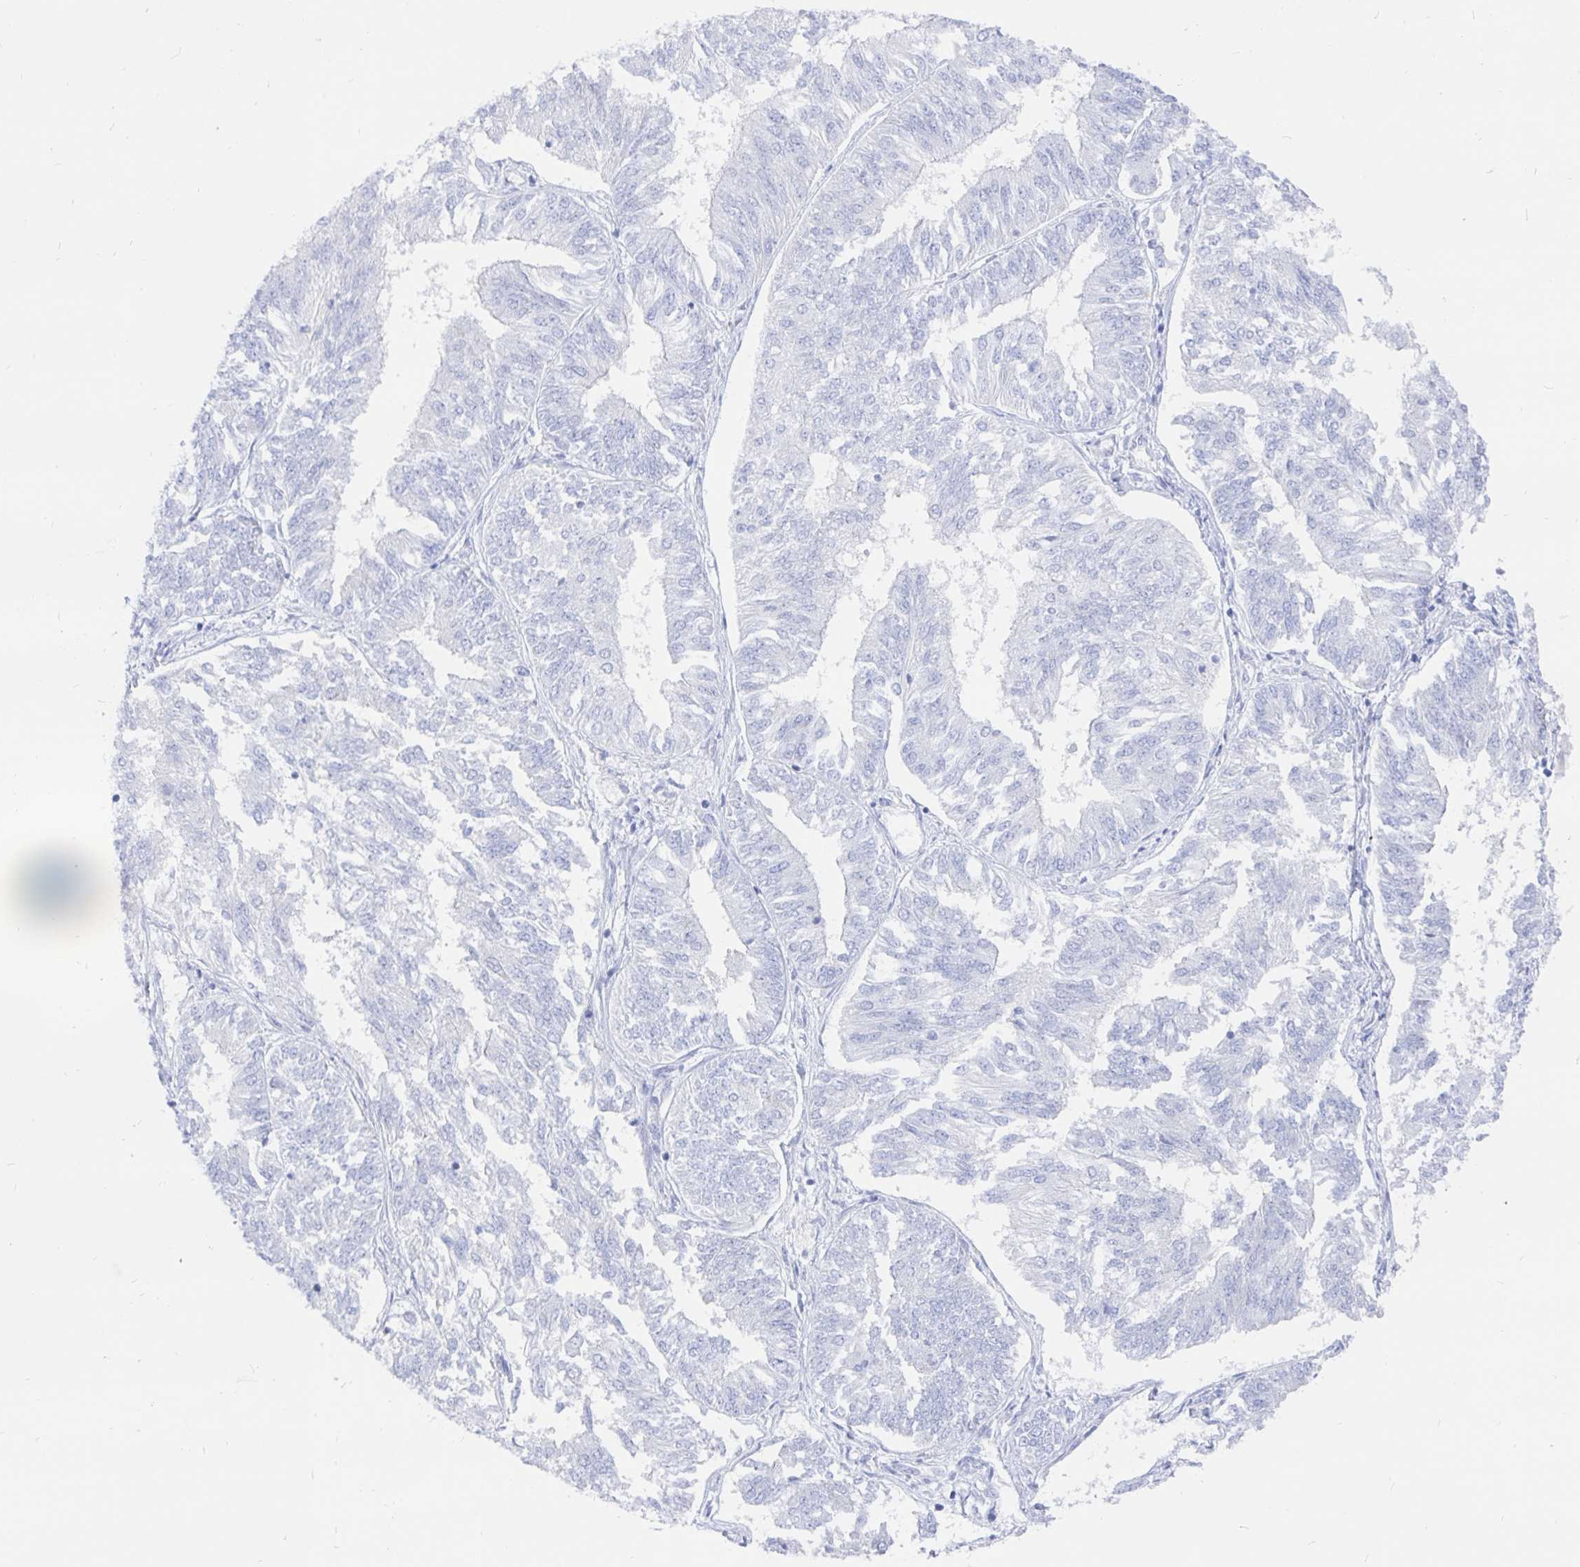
{"staining": {"intensity": "negative", "quantity": "none", "location": "none"}, "tissue": "endometrial cancer", "cell_type": "Tumor cells", "image_type": "cancer", "snomed": [{"axis": "morphology", "description": "Adenocarcinoma, NOS"}, {"axis": "topography", "description": "Endometrium"}], "caption": "Protein analysis of endometrial cancer (adenocarcinoma) exhibits no significant expression in tumor cells.", "gene": "COX16", "patient": {"sex": "female", "age": 58}}